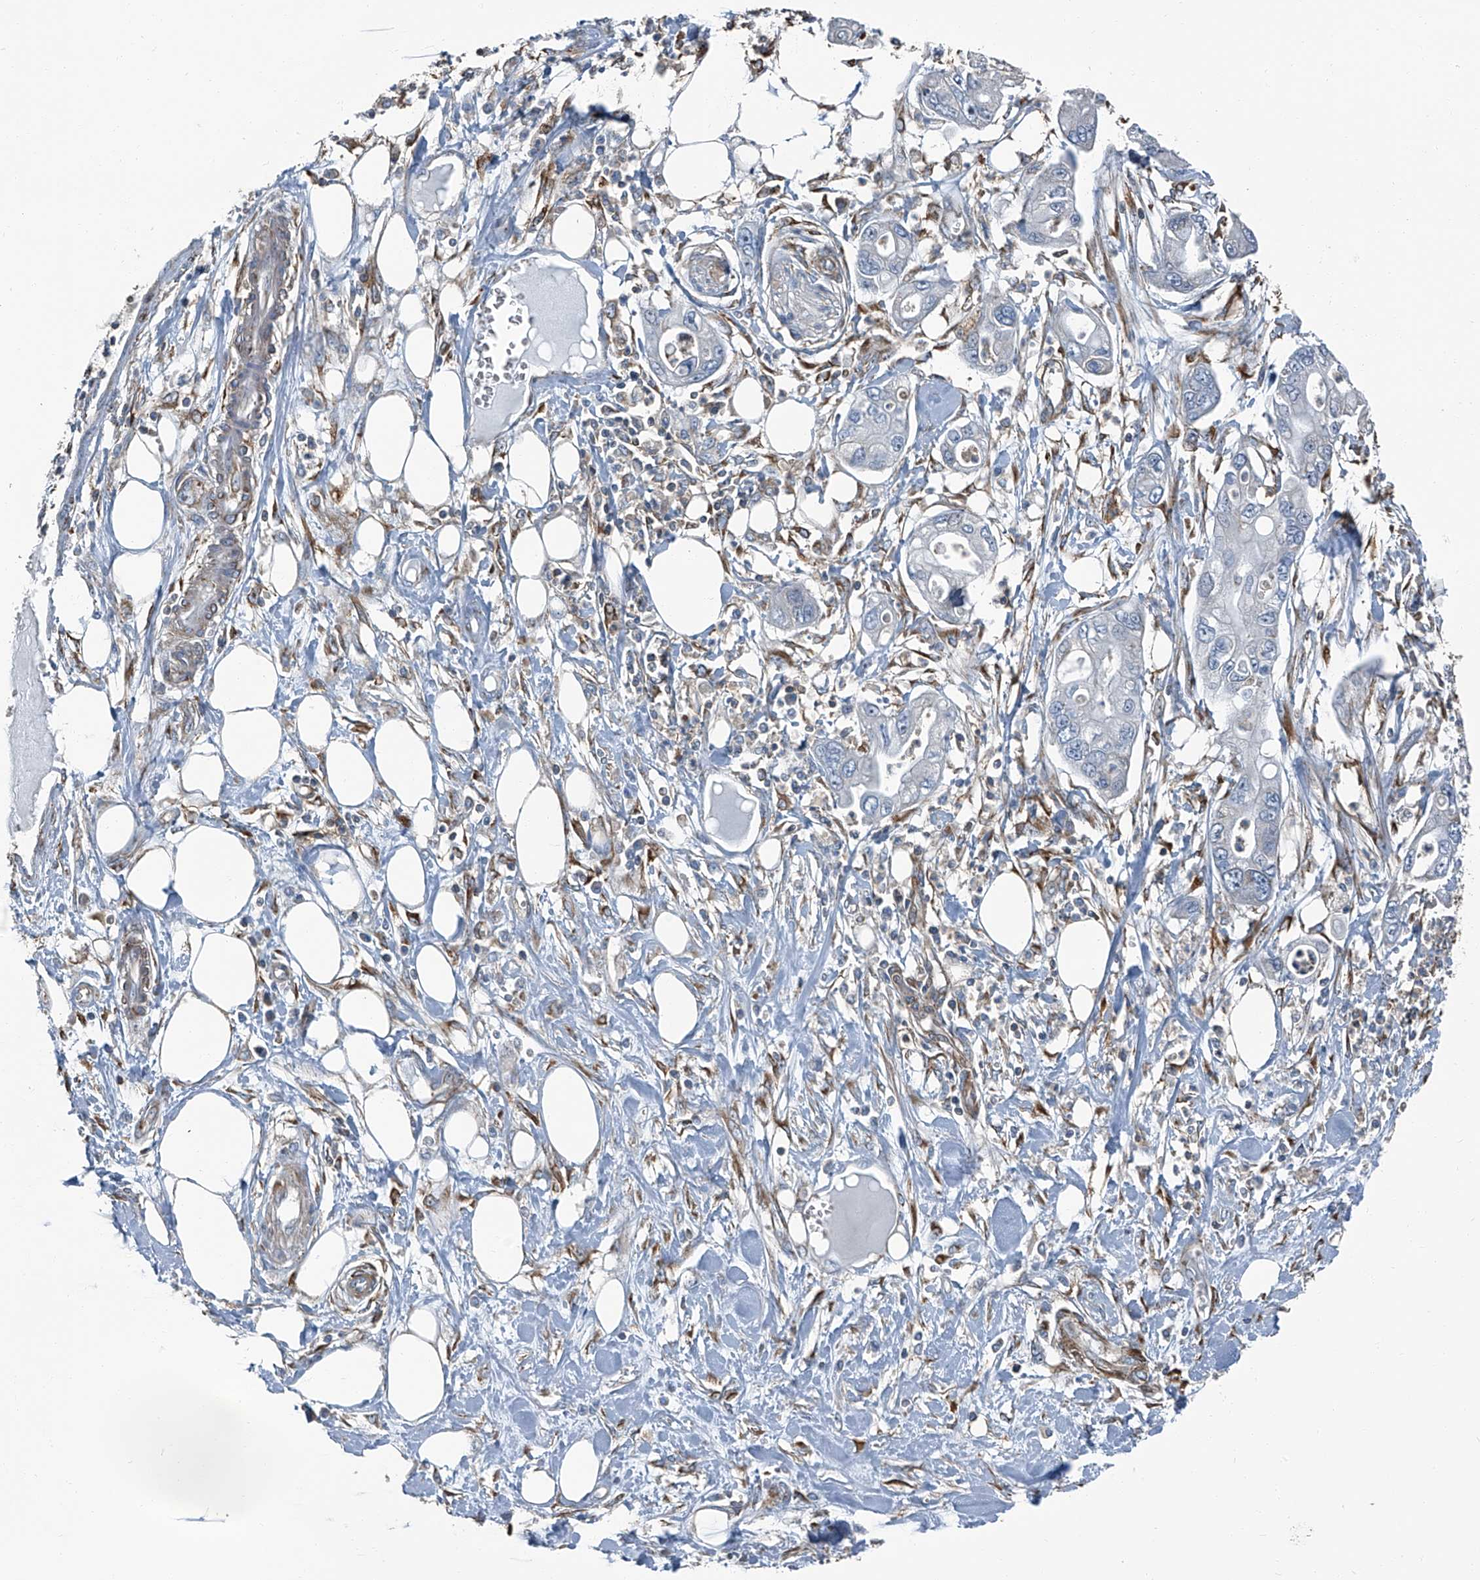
{"staining": {"intensity": "negative", "quantity": "none", "location": "none"}, "tissue": "pancreatic cancer", "cell_type": "Tumor cells", "image_type": "cancer", "snomed": [{"axis": "morphology", "description": "Adenocarcinoma, NOS"}, {"axis": "topography", "description": "Pancreas"}], "caption": "Image shows no protein expression in tumor cells of adenocarcinoma (pancreatic) tissue. (DAB (3,3'-diaminobenzidine) IHC, high magnification).", "gene": "SEPTIN7", "patient": {"sex": "male", "age": 68}}